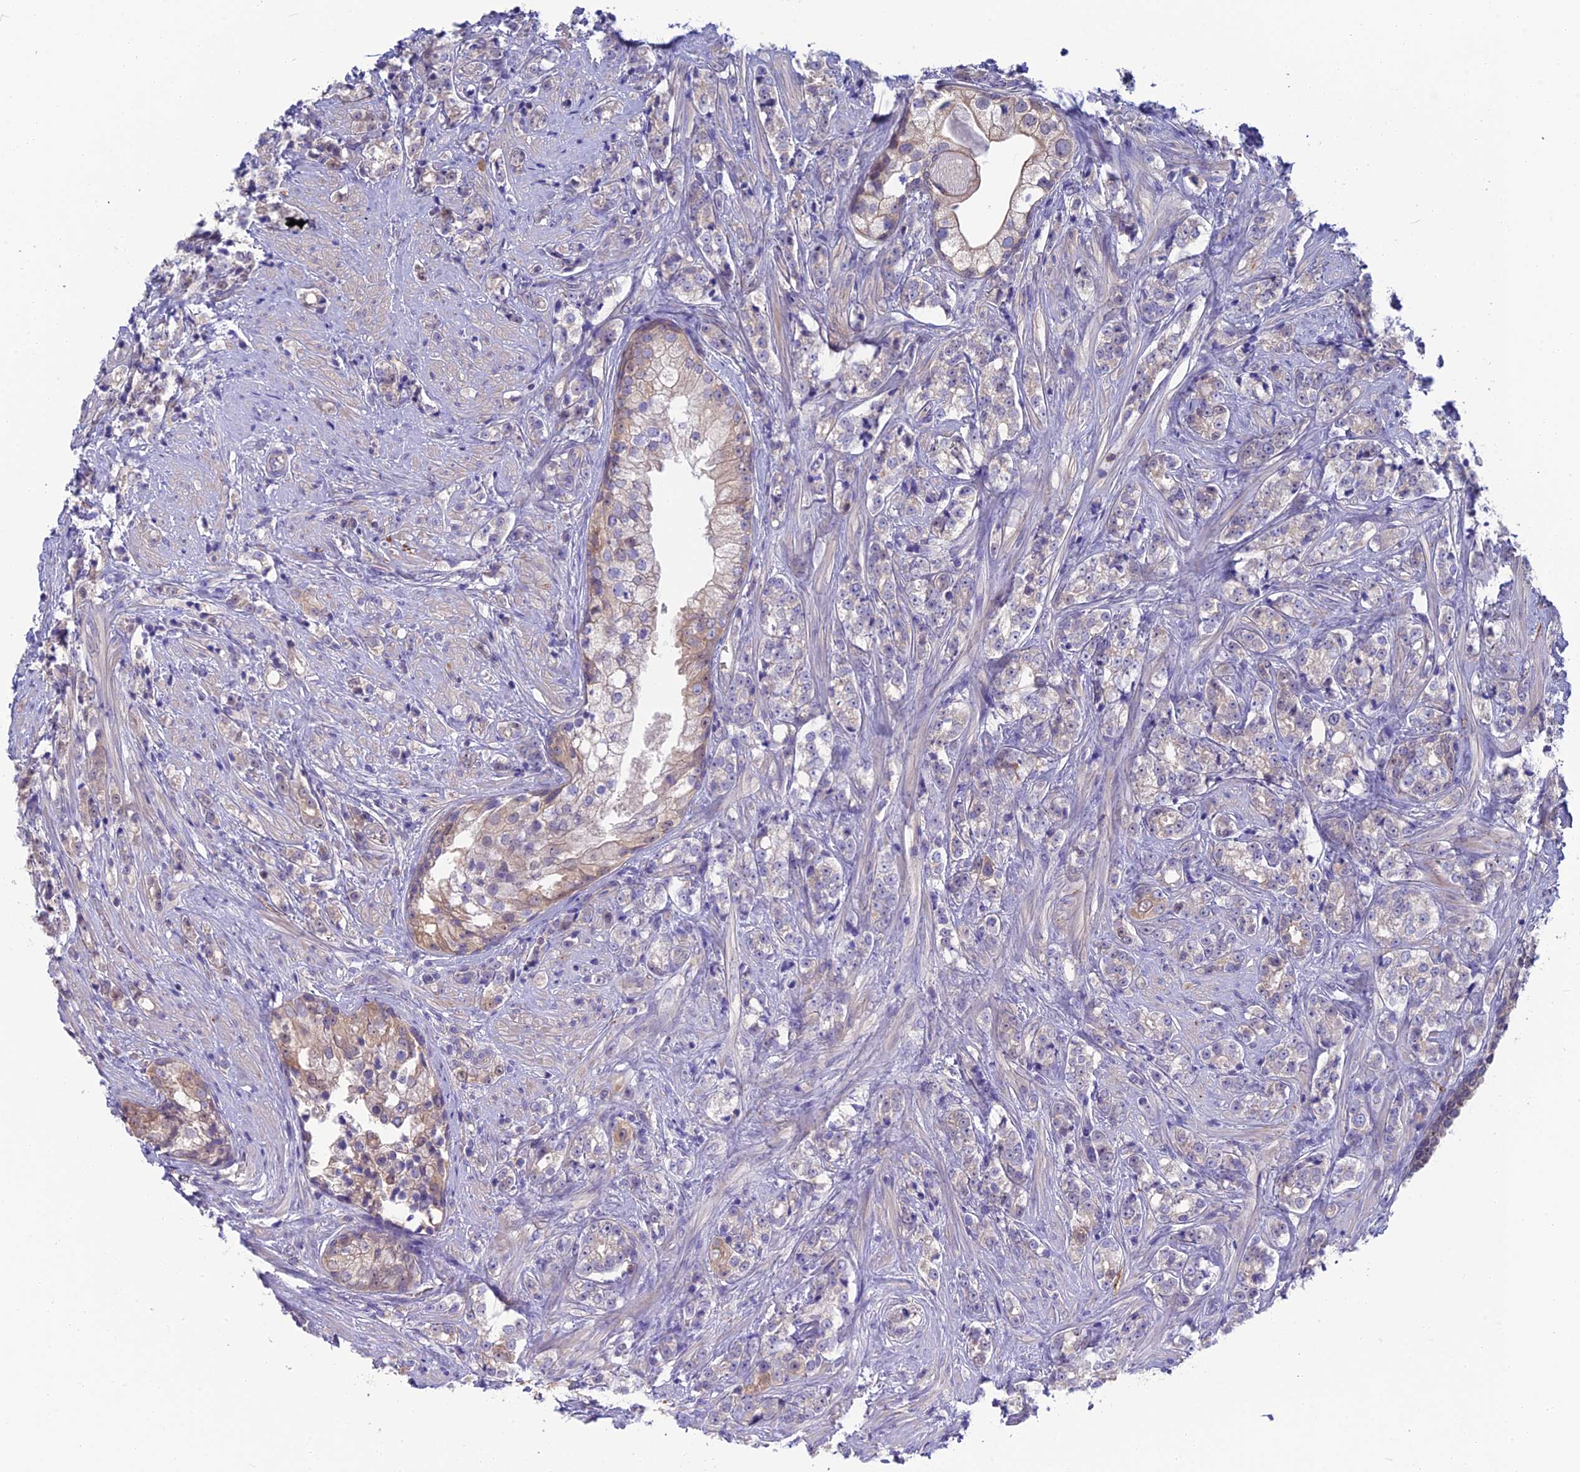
{"staining": {"intensity": "negative", "quantity": "none", "location": "none"}, "tissue": "prostate cancer", "cell_type": "Tumor cells", "image_type": "cancer", "snomed": [{"axis": "morphology", "description": "Adenocarcinoma, High grade"}, {"axis": "topography", "description": "Prostate"}], "caption": "High magnification brightfield microscopy of prostate cancer stained with DAB (brown) and counterstained with hematoxylin (blue): tumor cells show no significant staining.", "gene": "SNAP91", "patient": {"sex": "male", "age": 69}}